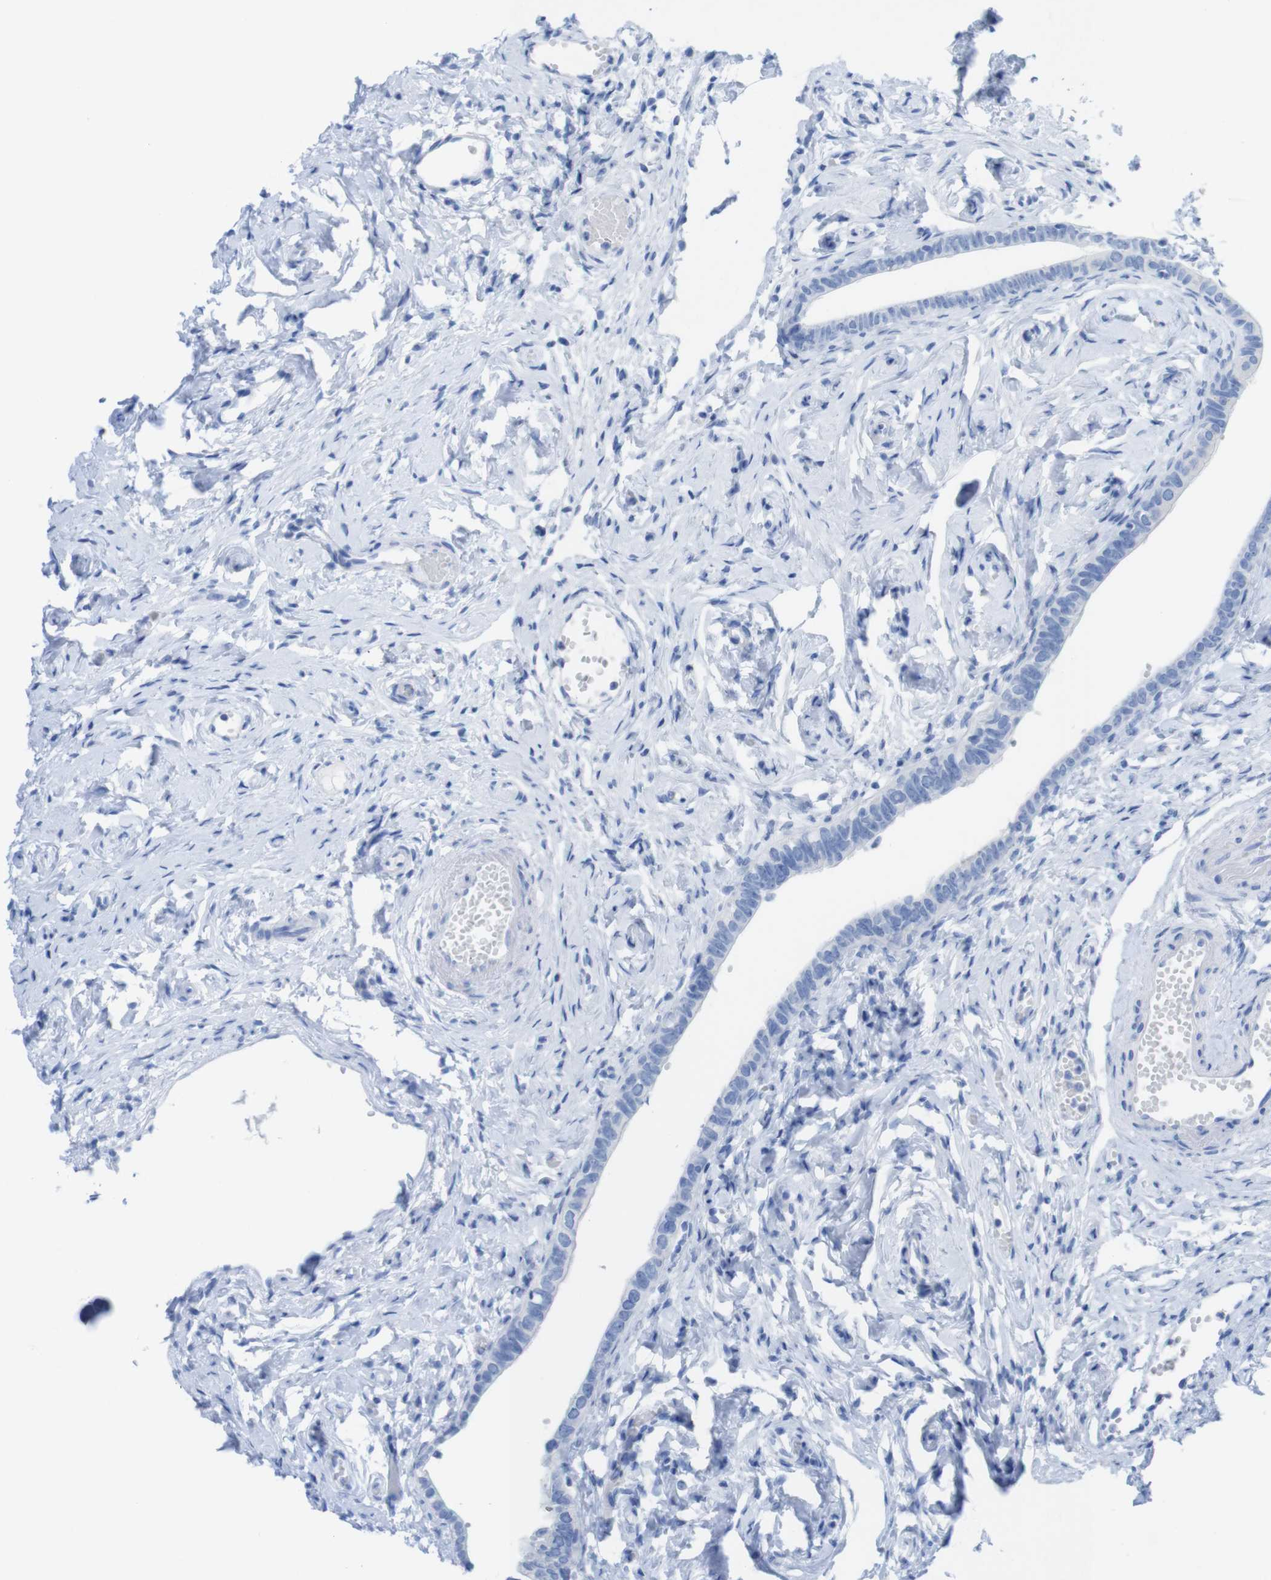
{"staining": {"intensity": "negative", "quantity": "none", "location": "none"}, "tissue": "fallopian tube", "cell_type": "Glandular cells", "image_type": "normal", "snomed": [{"axis": "morphology", "description": "Normal tissue, NOS"}, {"axis": "topography", "description": "Fallopian tube"}], "caption": "Immunohistochemical staining of normal fallopian tube demonstrates no significant expression in glandular cells. (Stains: DAB (3,3'-diaminobenzidine) immunohistochemistry with hematoxylin counter stain, Microscopy: brightfield microscopy at high magnification).", "gene": "MYH7", "patient": {"sex": "female", "age": 71}}